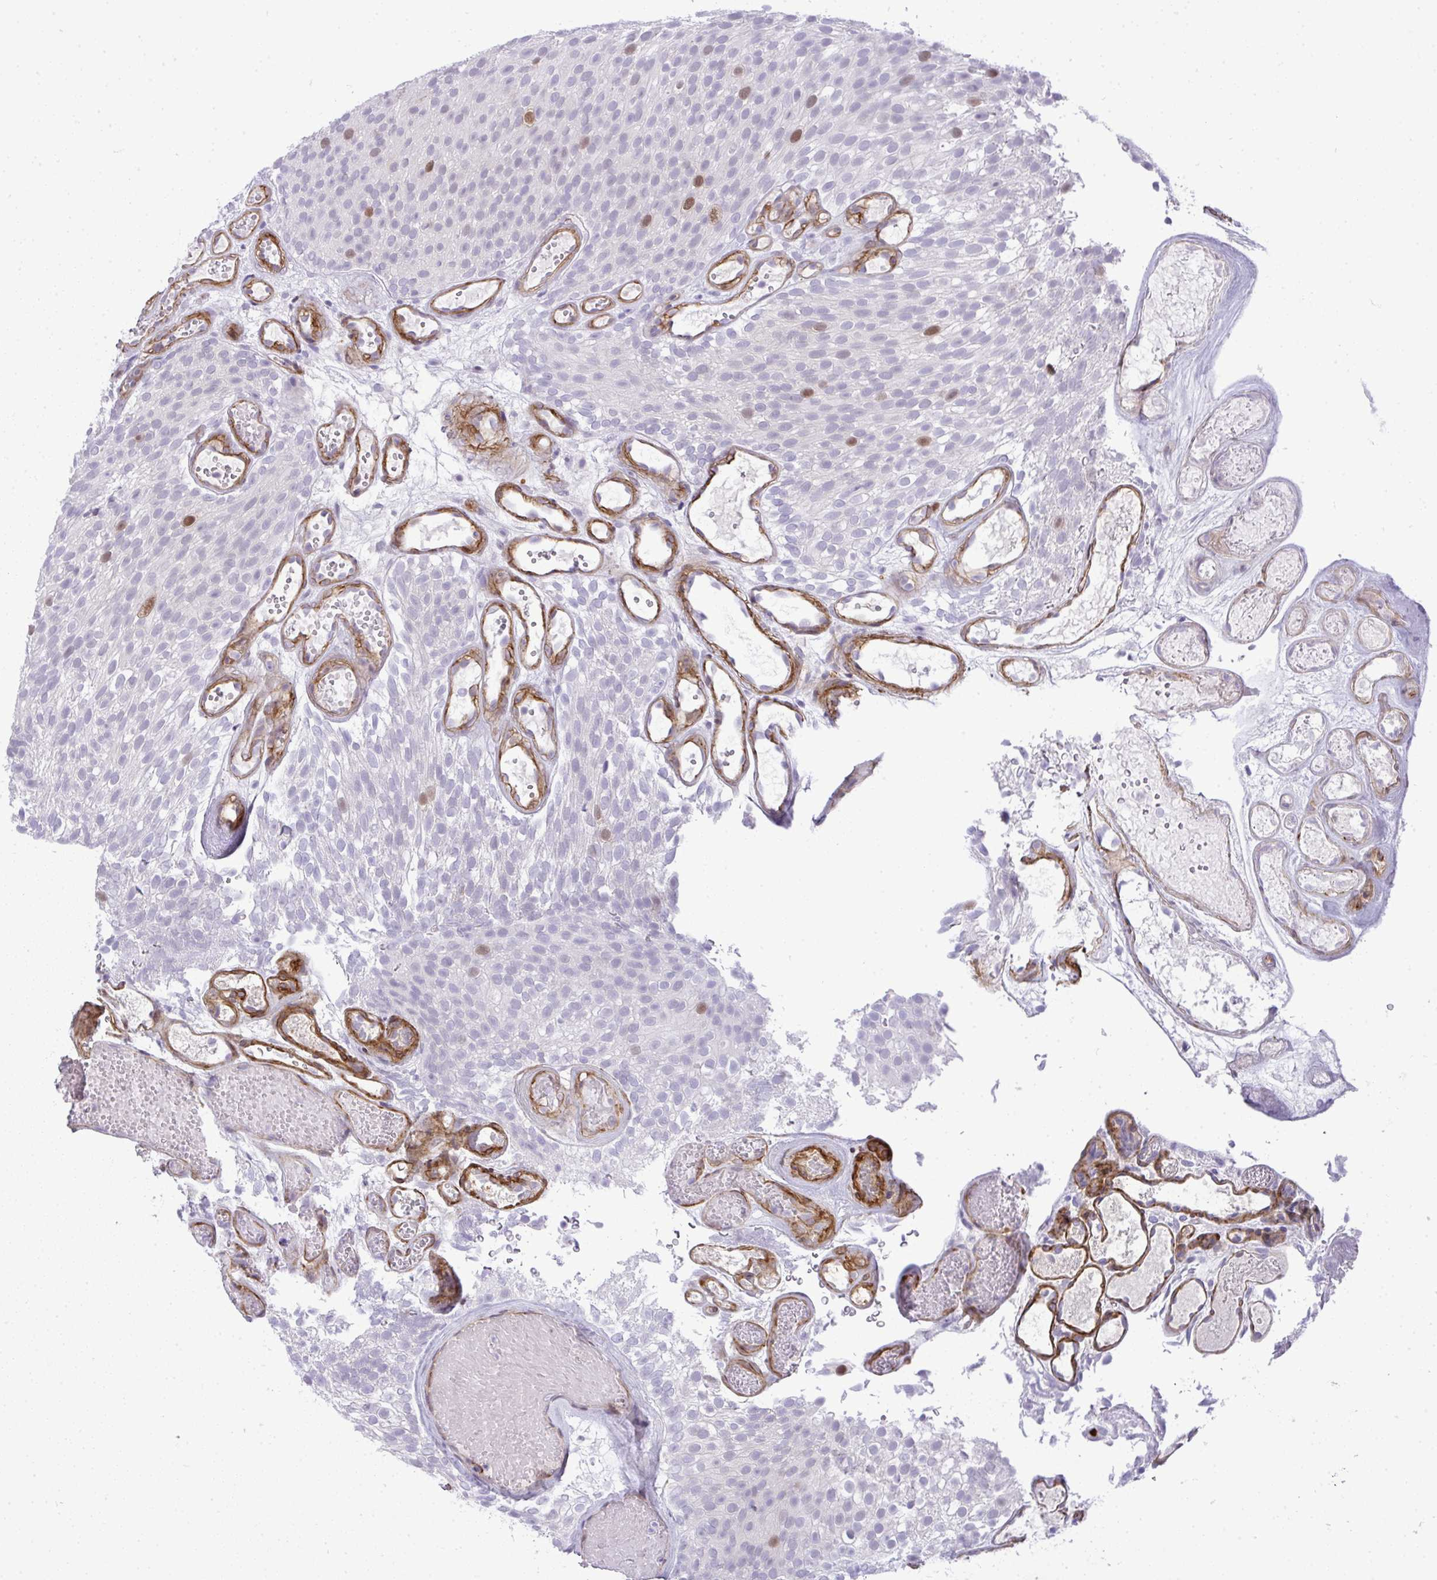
{"staining": {"intensity": "moderate", "quantity": "<25%", "location": "nuclear"}, "tissue": "urothelial cancer", "cell_type": "Tumor cells", "image_type": "cancer", "snomed": [{"axis": "morphology", "description": "Urothelial carcinoma, Low grade"}, {"axis": "topography", "description": "Urinary bladder"}], "caption": "Immunohistochemical staining of low-grade urothelial carcinoma demonstrates low levels of moderate nuclear protein expression in about <25% of tumor cells.", "gene": "UBE2S", "patient": {"sex": "male", "age": 78}}